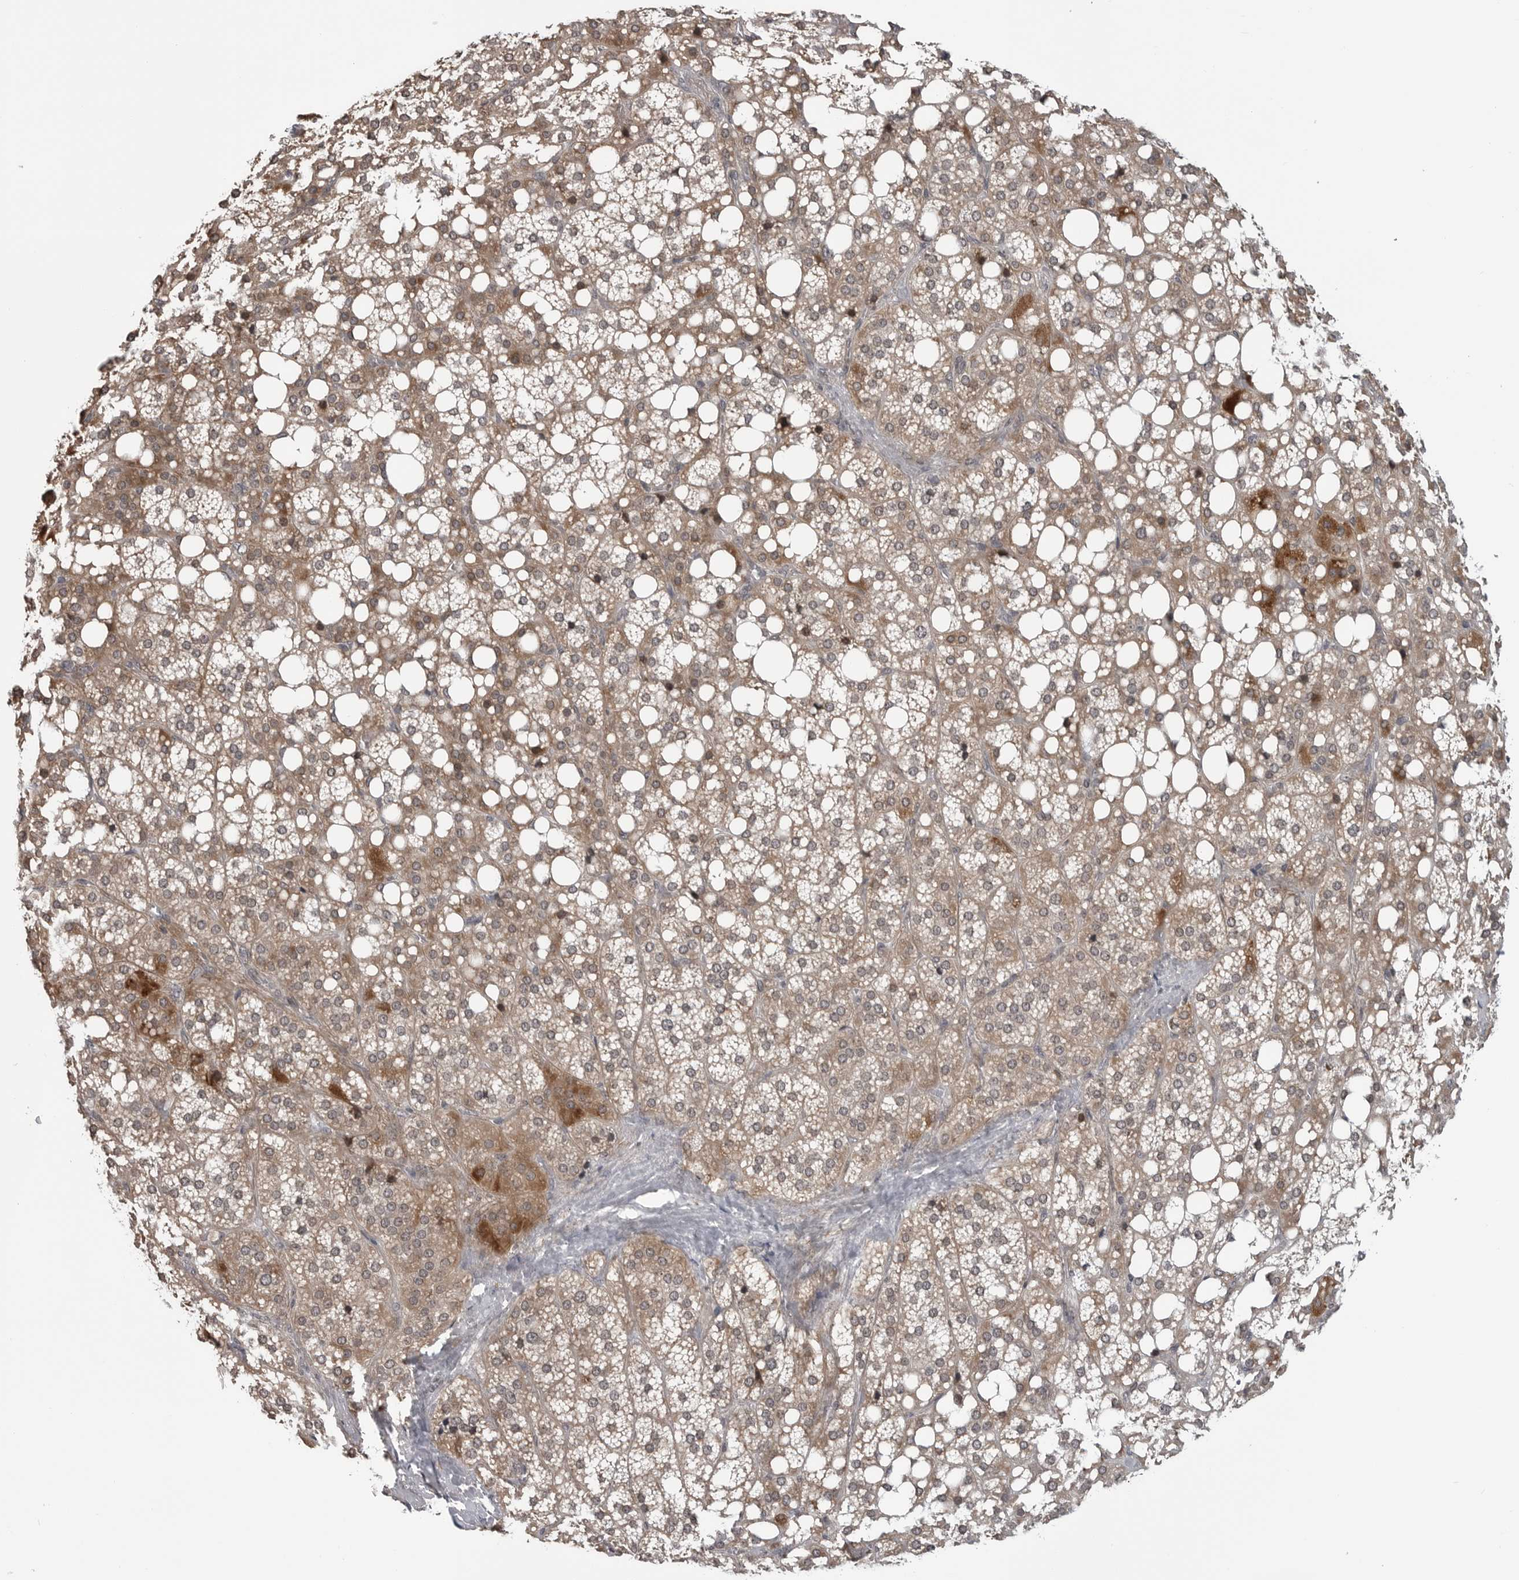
{"staining": {"intensity": "moderate", "quantity": ">75%", "location": "cytoplasmic/membranous"}, "tissue": "adrenal gland", "cell_type": "Glandular cells", "image_type": "normal", "snomed": [{"axis": "morphology", "description": "Normal tissue, NOS"}, {"axis": "topography", "description": "Adrenal gland"}], "caption": "Adrenal gland stained with a brown dye shows moderate cytoplasmic/membranous positive positivity in about >75% of glandular cells.", "gene": "FAAP100", "patient": {"sex": "female", "age": 59}}